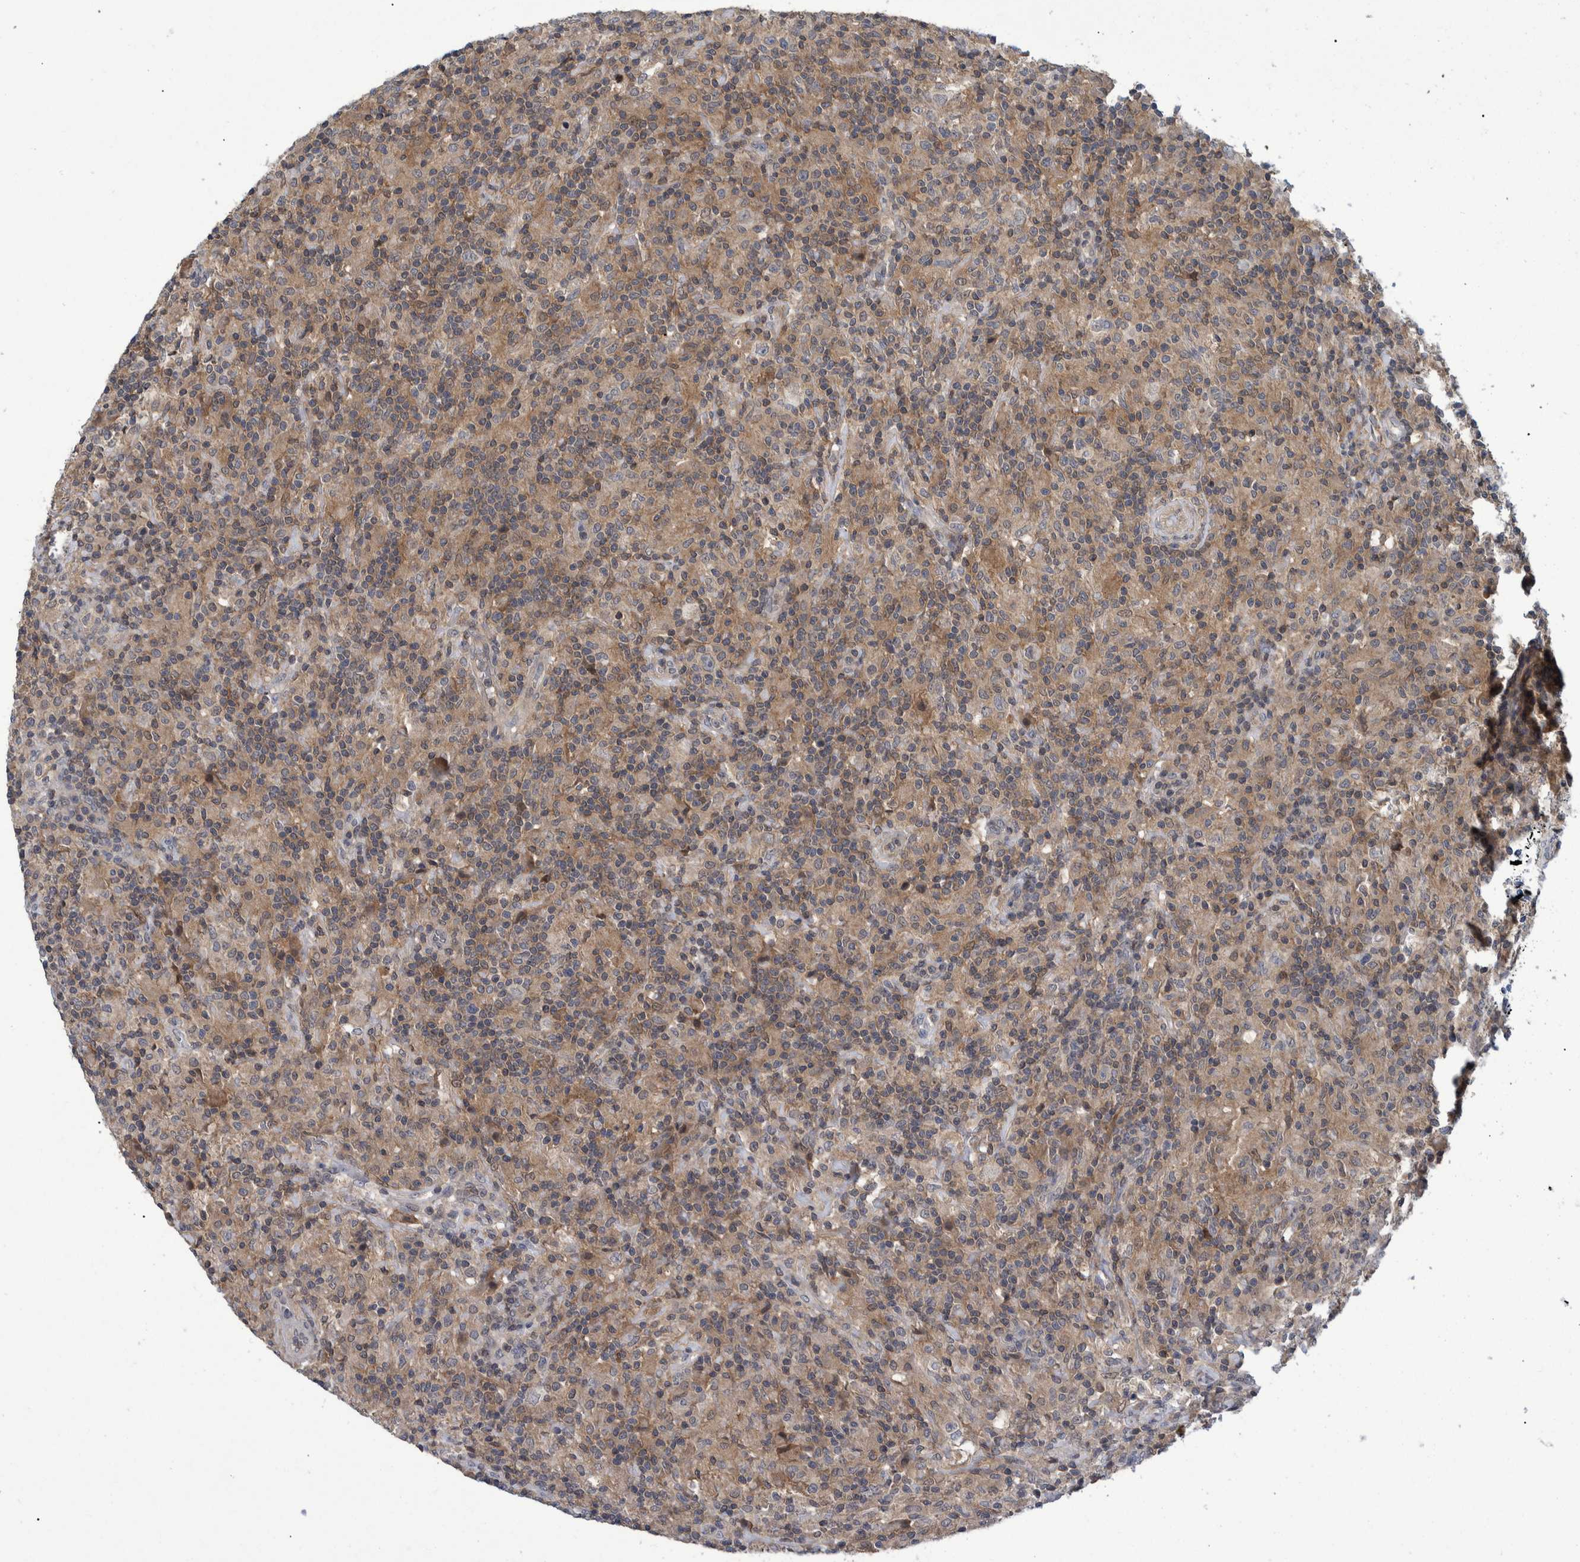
{"staining": {"intensity": "negative", "quantity": "none", "location": "none"}, "tissue": "lymphoma", "cell_type": "Tumor cells", "image_type": "cancer", "snomed": [{"axis": "morphology", "description": "Hodgkin's disease, NOS"}, {"axis": "topography", "description": "Lymph node"}], "caption": "Image shows no significant protein expression in tumor cells of Hodgkin's disease.", "gene": "PCYT2", "patient": {"sex": "male", "age": 70}}